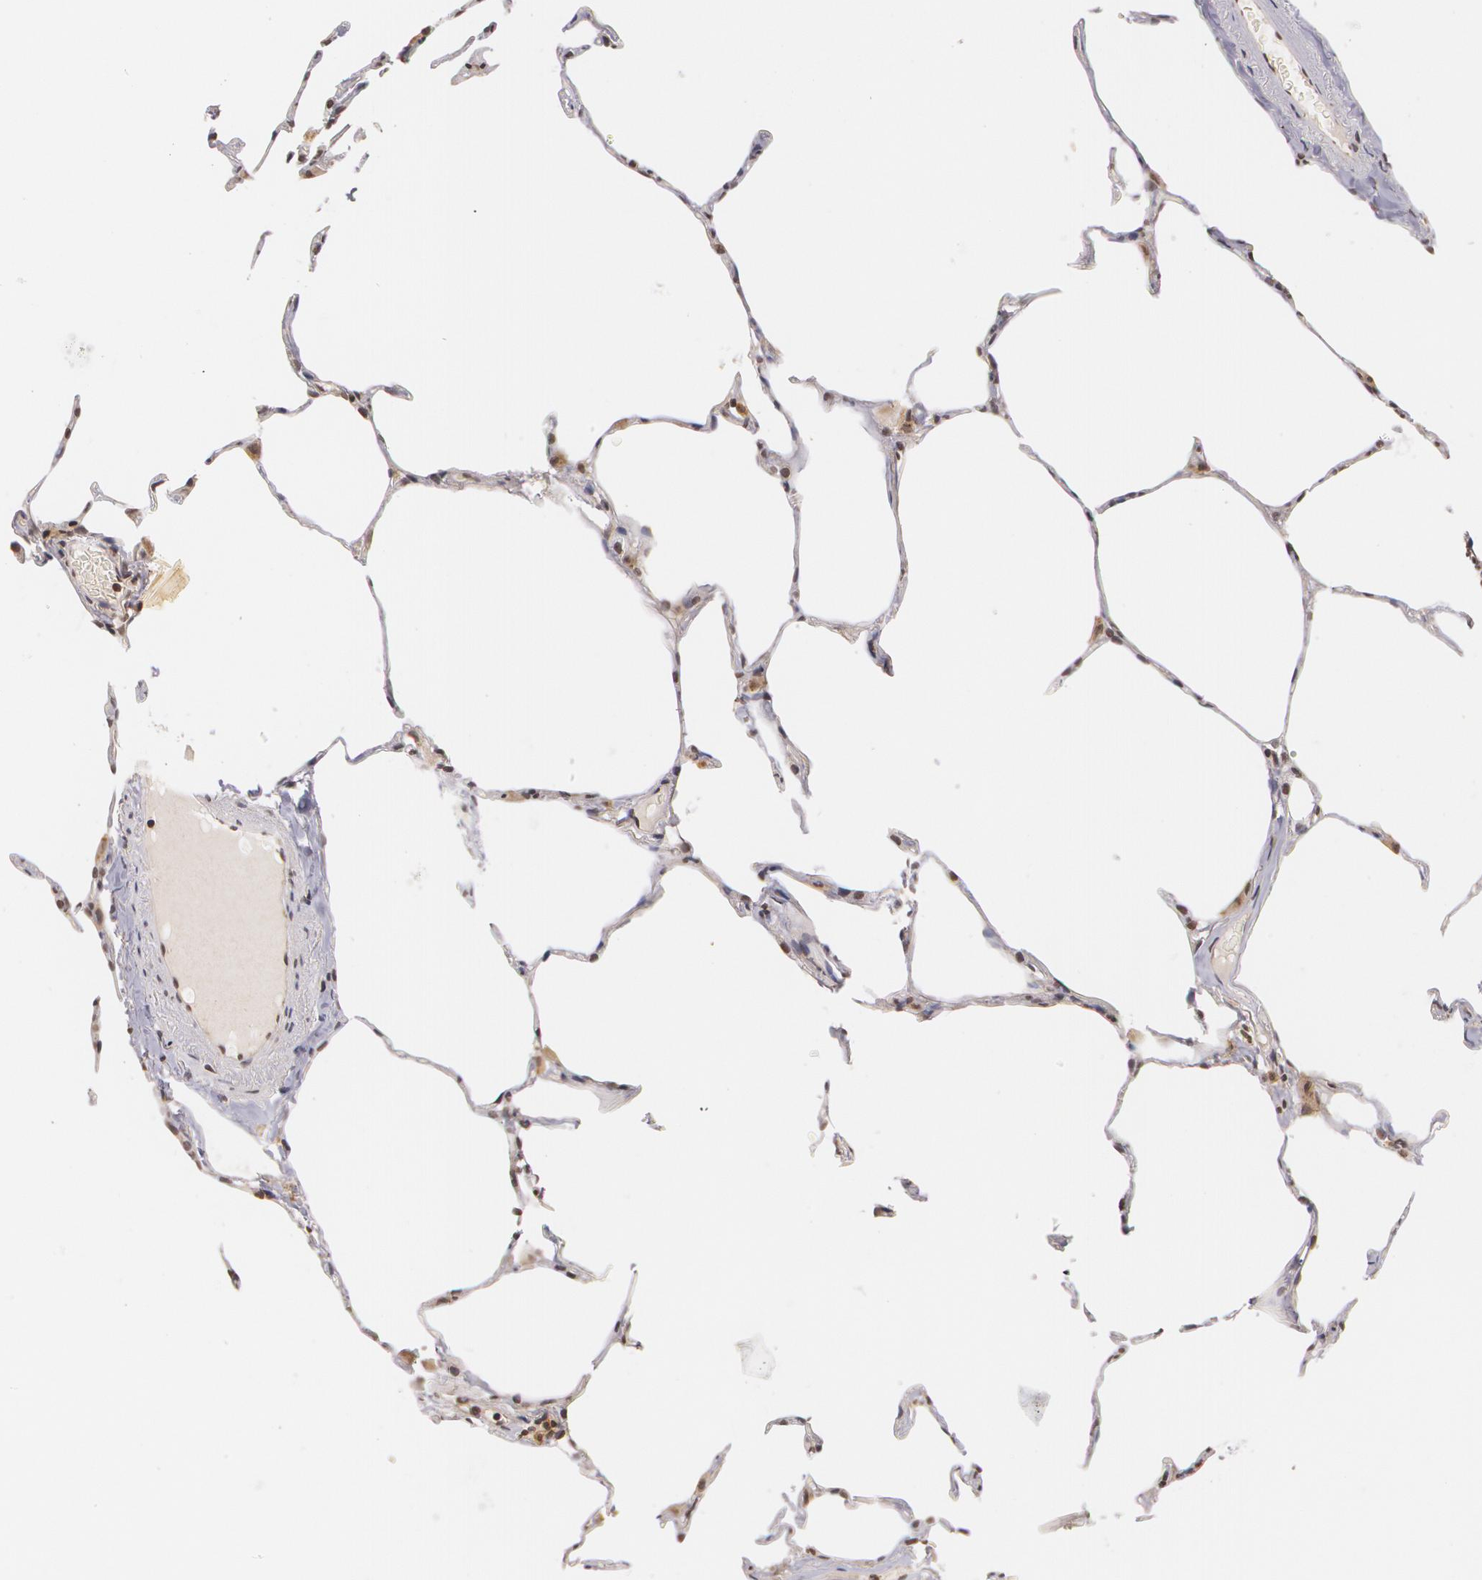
{"staining": {"intensity": "weak", "quantity": "25%-75%", "location": "nuclear"}, "tissue": "lung", "cell_type": "Alveolar cells", "image_type": "normal", "snomed": [{"axis": "morphology", "description": "Normal tissue, NOS"}, {"axis": "topography", "description": "Lung"}], "caption": "Immunohistochemical staining of unremarkable human lung shows weak nuclear protein positivity in approximately 25%-75% of alveolar cells.", "gene": "VAV3", "patient": {"sex": "female", "age": 75}}